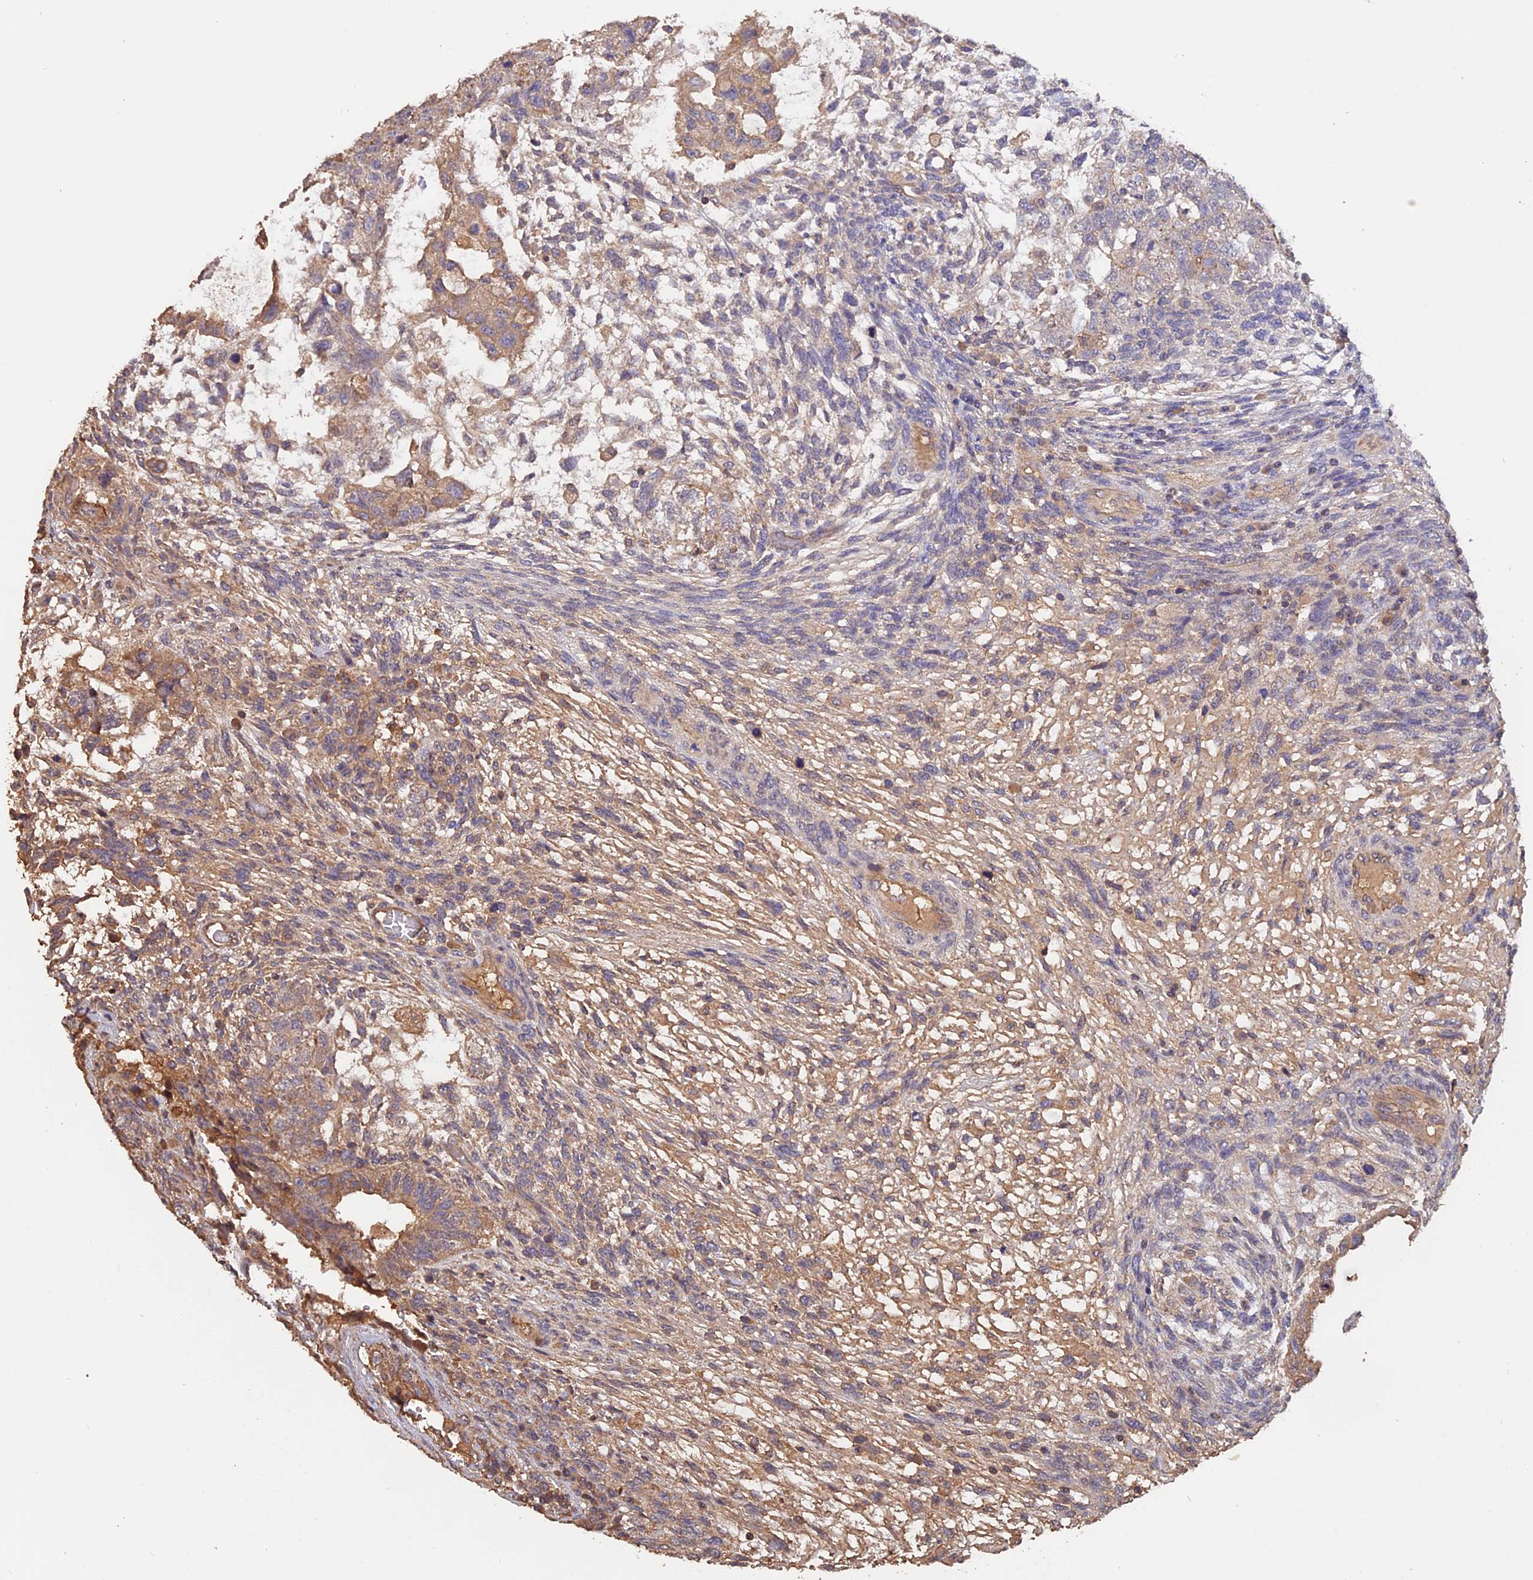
{"staining": {"intensity": "weak", "quantity": "25%-75%", "location": "cytoplasmic/membranous"}, "tissue": "testis cancer", "cell_type": "Tumor cells", "image_type": "cancer", "snomed": [{"axis": "morphology", "description": "Normal tissue, NOS"}, {"axis": "morphology", "description": "Carcinoma, Embryonal, NOS"}, {"axis": "topography", "description": "Testis"}], "caption": "Testis embryonal carcinoma stained with a brown dye shows weak cytoplasmic/membranous positive positivity in approximately 25%-75% of tumor cells.", "gene": "RASAL1", "patient": {"sex": "male", "age": 36}}